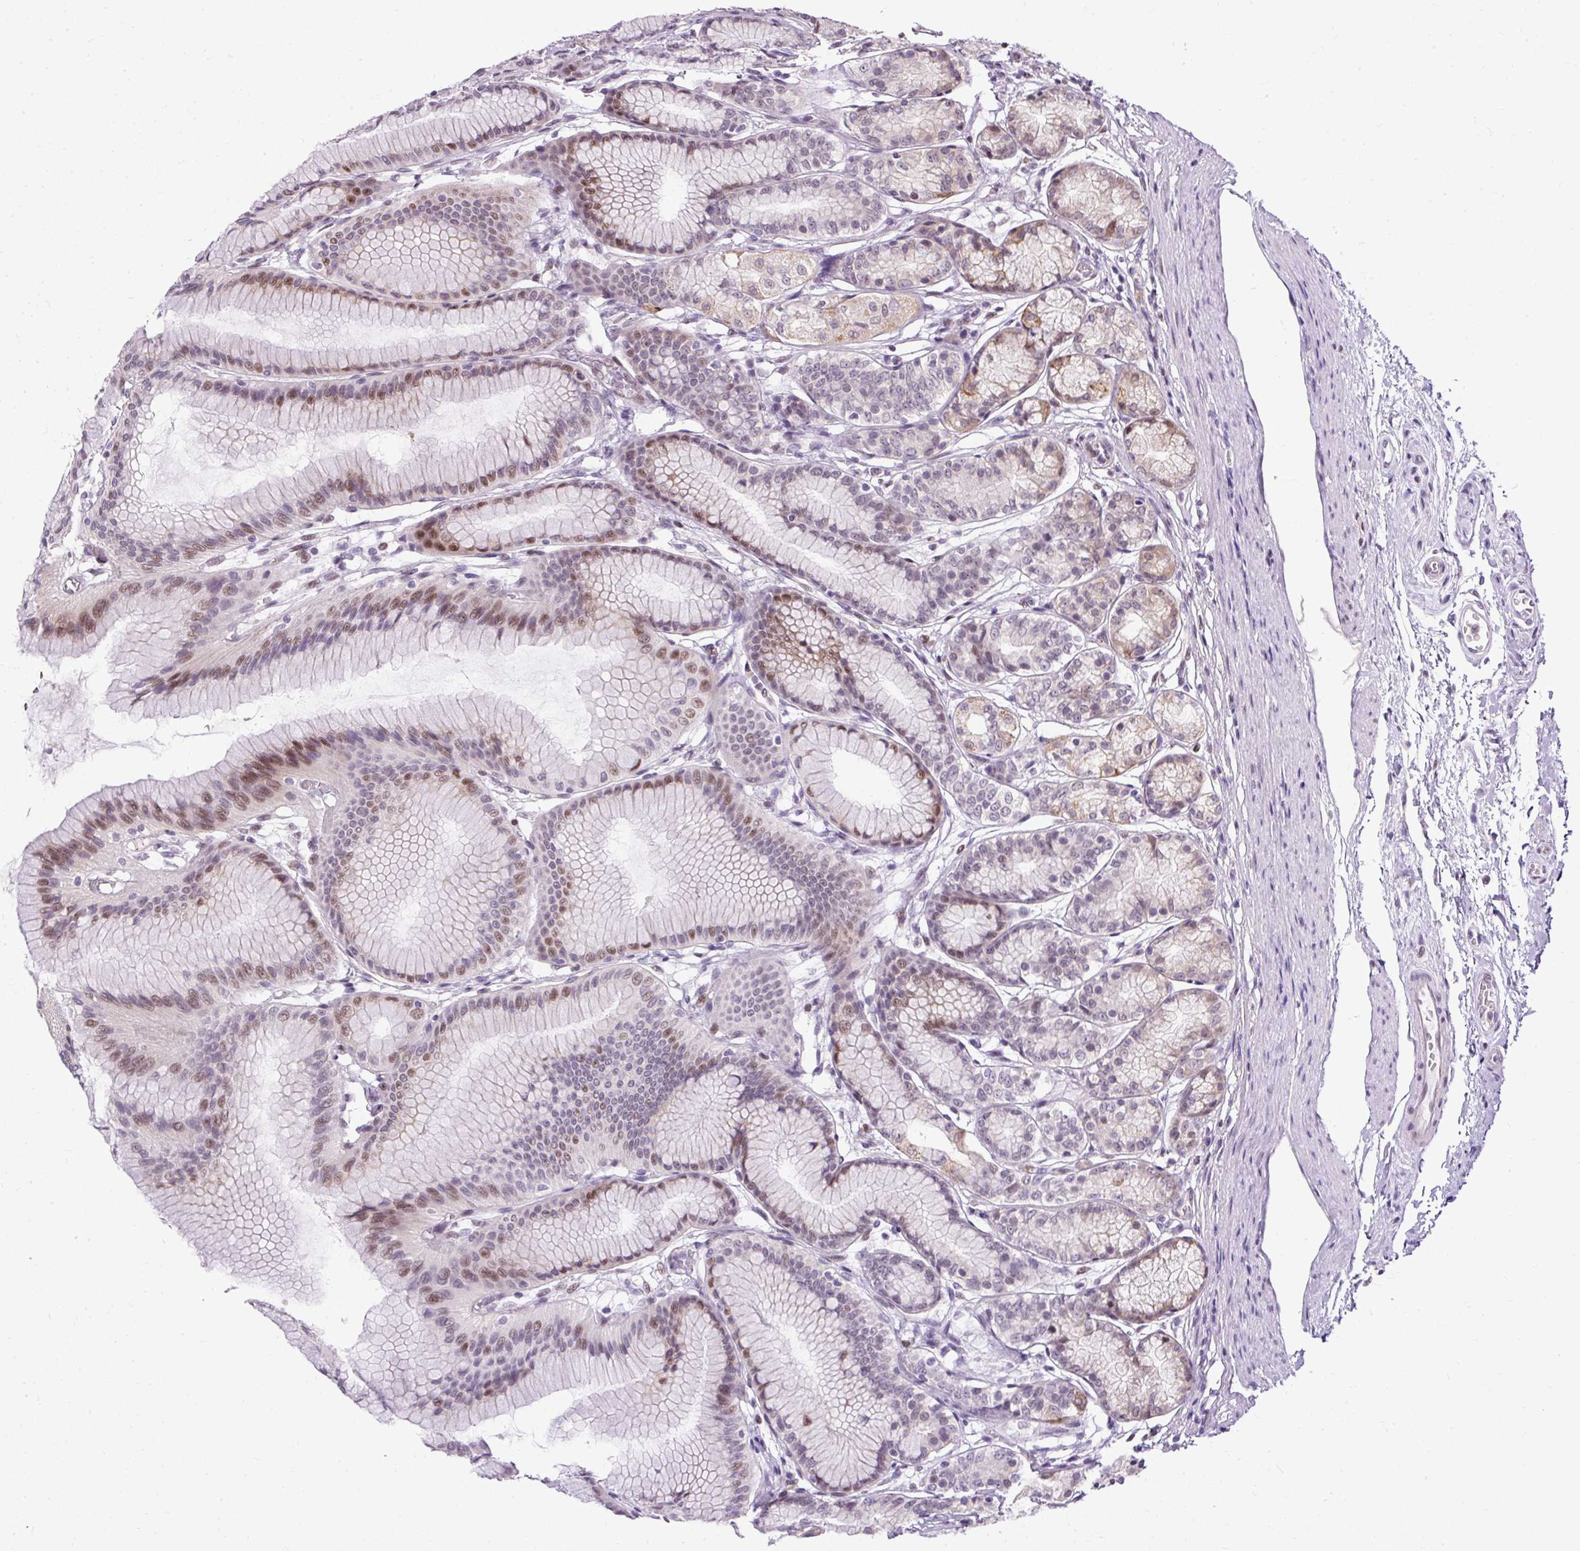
{"staining": {"intensity": "moderate", "quantity": "25%-75%", "location": "cytoplasmic/membranous,nuclear"}, "tissue": "stomach", "cell_type": "Glandular cells", "image_type": "normal", "snomed": [{"axis": "morphology", "description": "Normal tissue, NOS"}, {"axis": "morphology", "description": "Adenocarcinoma, NOS"}, {"axis": "morphology", "description": "Adenocarcinoma, High grade"}, {"axis": "topography", "description": "Stomach, upper"}, {"axis": "topography", "description": "Stomach"}], "caption": "Stomach was stained to show a protein in brown. There is medium levels of moderate cytoplasmic/membranous,nuclear expression in approximately 25%-75% of glandular cells. The staining is performed using DAB (3,3'-diaminobenzidine) brown chromogen to label protein expression. The nuclei are counter-stained blue using hematoxylin.", "gene": "ARHGEF18", "patient": {"sex": "female", "age": 65}}